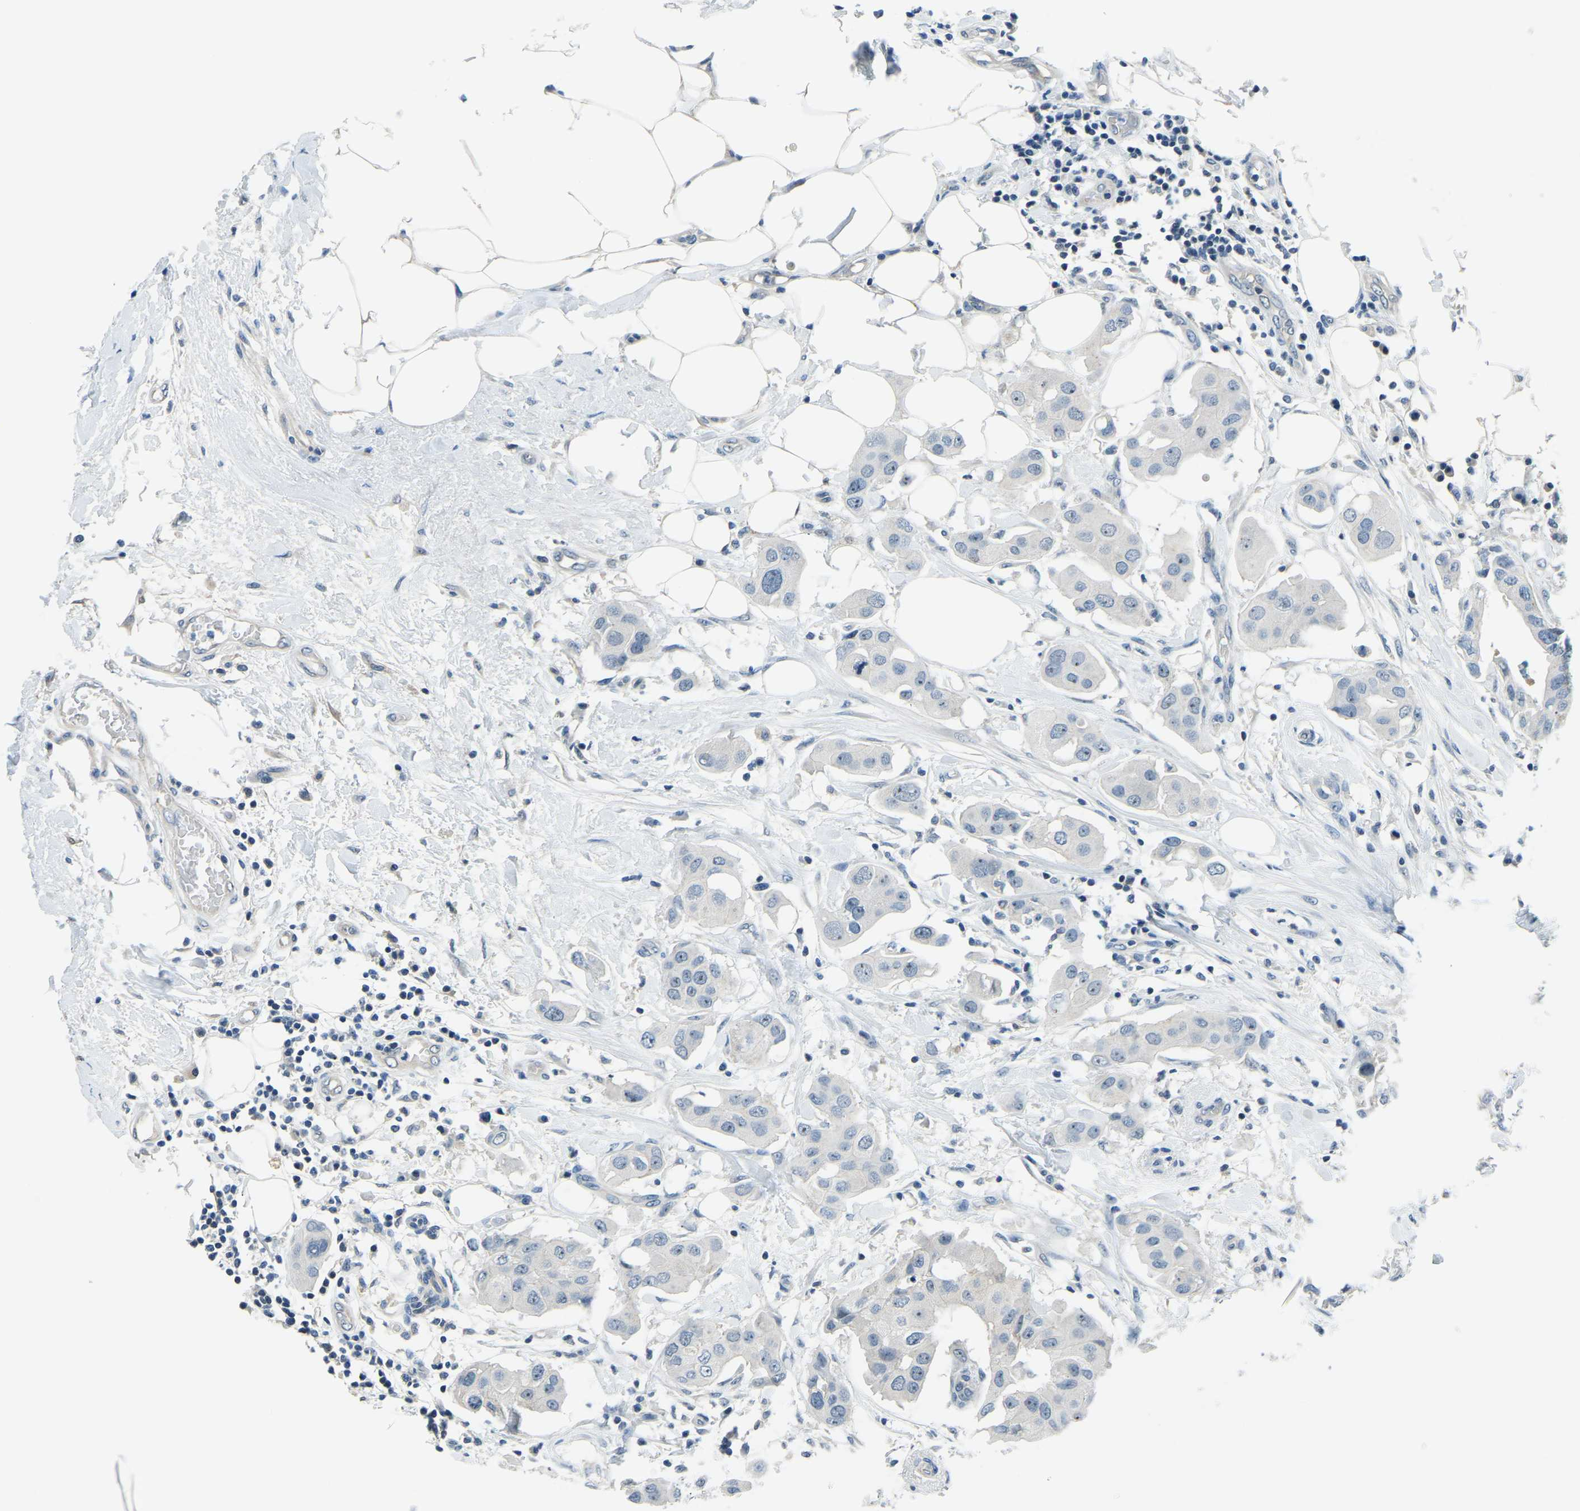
{"staining": {"intensity": "negative", "quantity": "none", "location": "none"}, "tissue": "breast cancer", "cell_type": "Tumor cells", "image_type": "cancer", "snomed": [{"axis": "morphology", "description": "Duct carcinoma"}, {"axis": "topography", "description": "Breast"}], "caption": "High magnification brightfield microscopy of intraductal carcinoma (breast) stained with DAB (brown) and counterstained with hematoxylin (blue): tumor cells show no significant positivity.", "gene": "RRP1", "patient": {"sex": "female", "age": 40}}